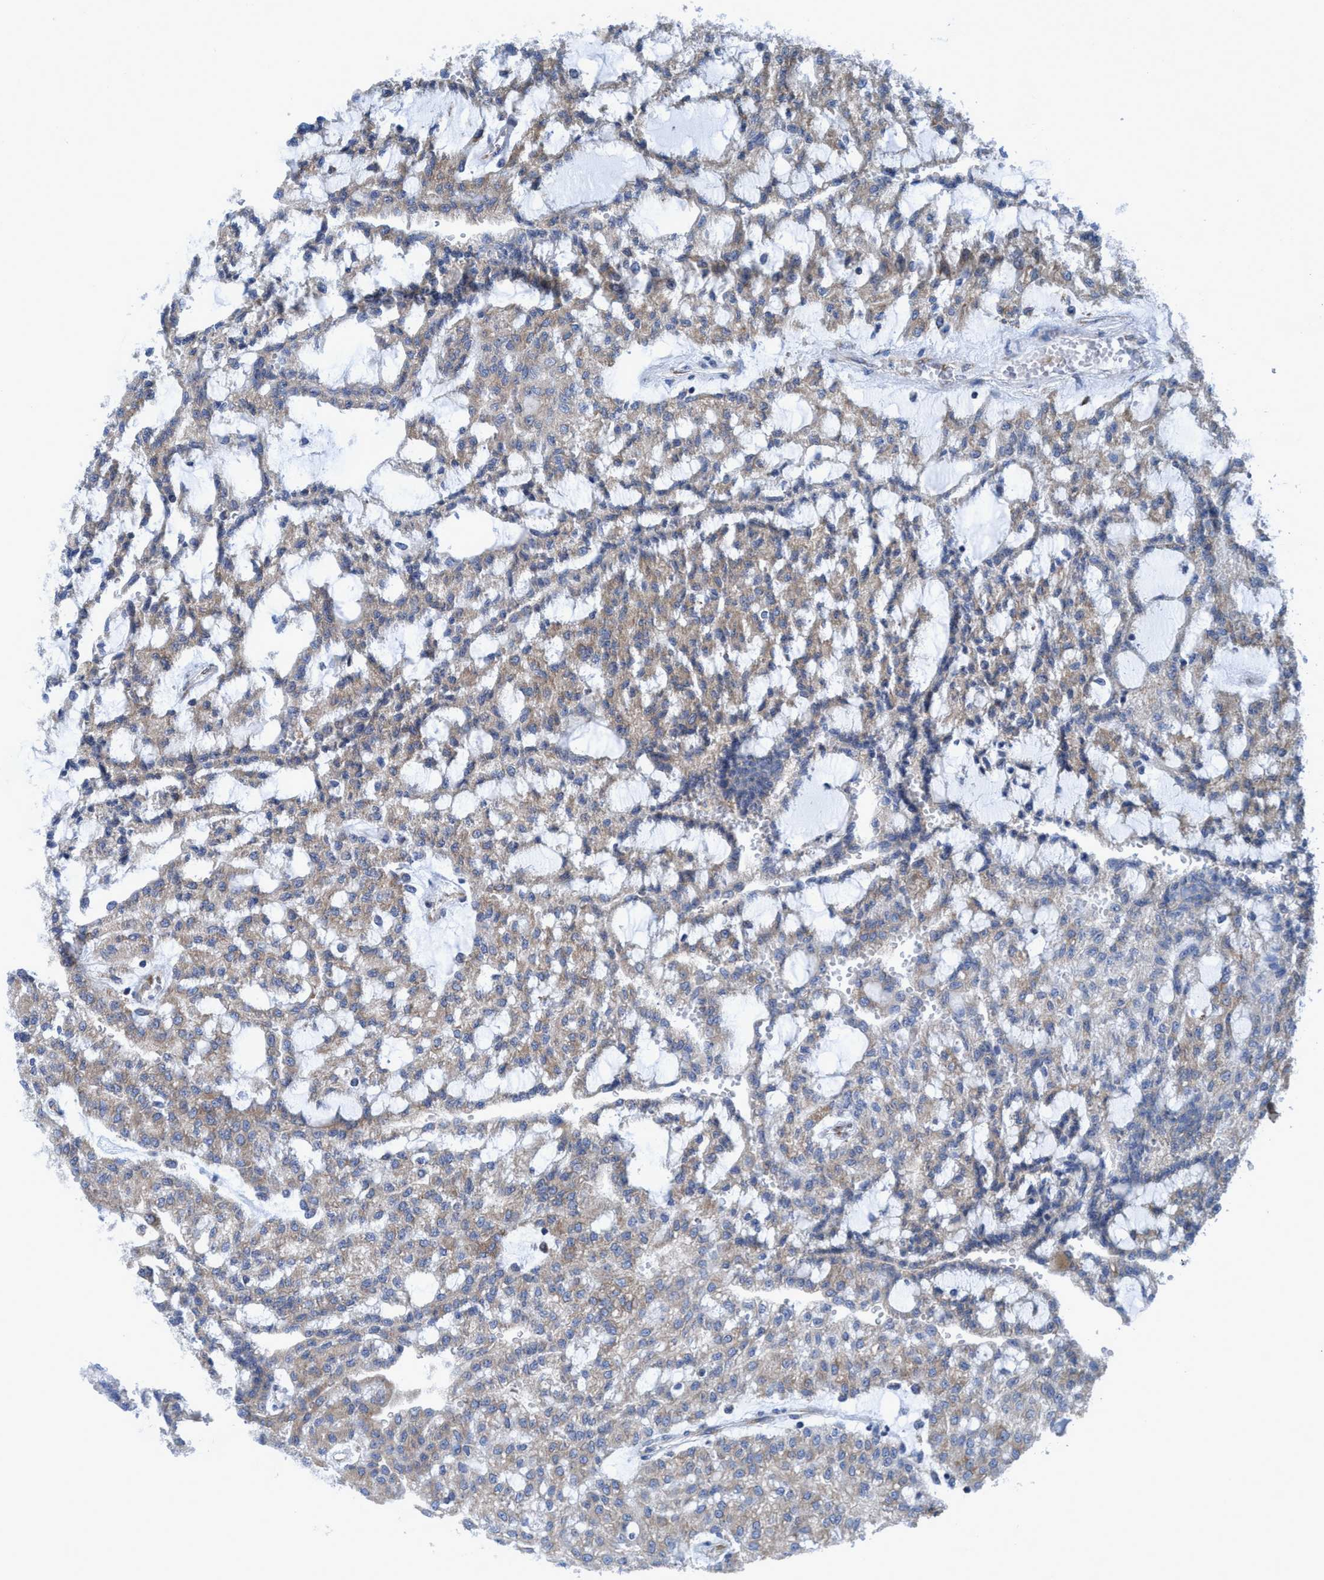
{"staining": {"intensity": "weak", "quantity": ">75%", "location": "cytoplasmic/membranous"}, "tissue": "renal cancer", "cell_type": "Tumor cells", "image_type": "cancer", "snomed": [{"axis": "morphology", "description": "Adenocarcinoma, NOS"}, {"axis": "topography", "description": "Kidney"}], "caption": "Tumor cells exhibit low levels of weak cytoplasmic/membranous positivity in approximately >75% of cells in human adenocarcinoma (renal).", "gene": "NMT1", "patient": {"sex": "male", "age": 63}}